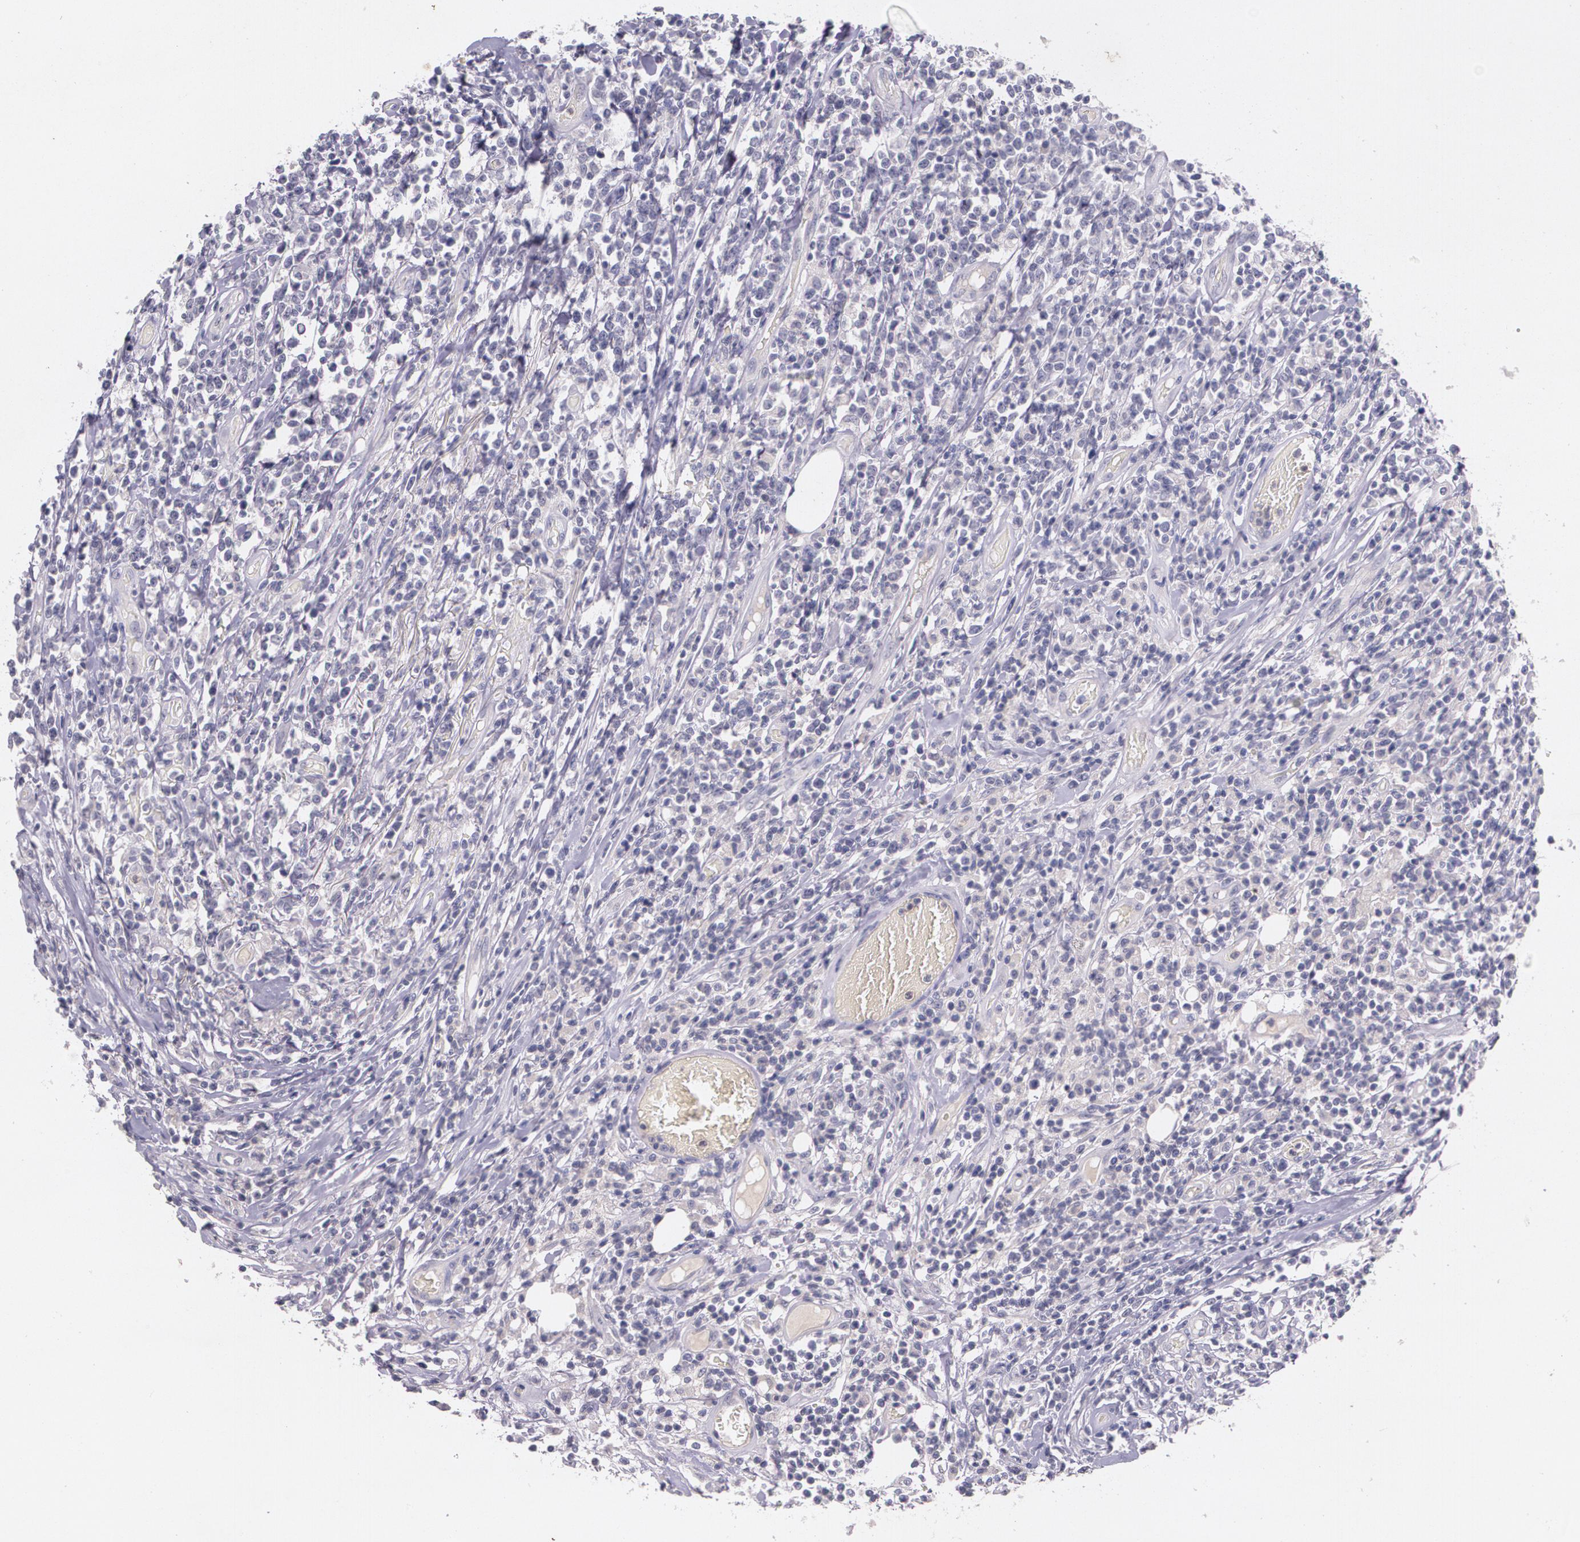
{"staining": {"intensity": "negative", "quantity": "none", "location": "none"}, "tissue": "lymphoma", "cell_type": "Tumor cells", "image_type": "cancer", "snomed": [{"axis": "morphology", "description": "Malignant lymphoma, non-Hodgkin's type, High grade"}, {"axis": "topography", "description": "Colon"}], "caption": "This is an immunohistochemistry (IHC) image of high-grade malignant lymphoma, non-Hodgkin's type. There is no staining in tumor cells.", "gene": "TM4SF1", "patient": {"sex": "male", "age": 82}}